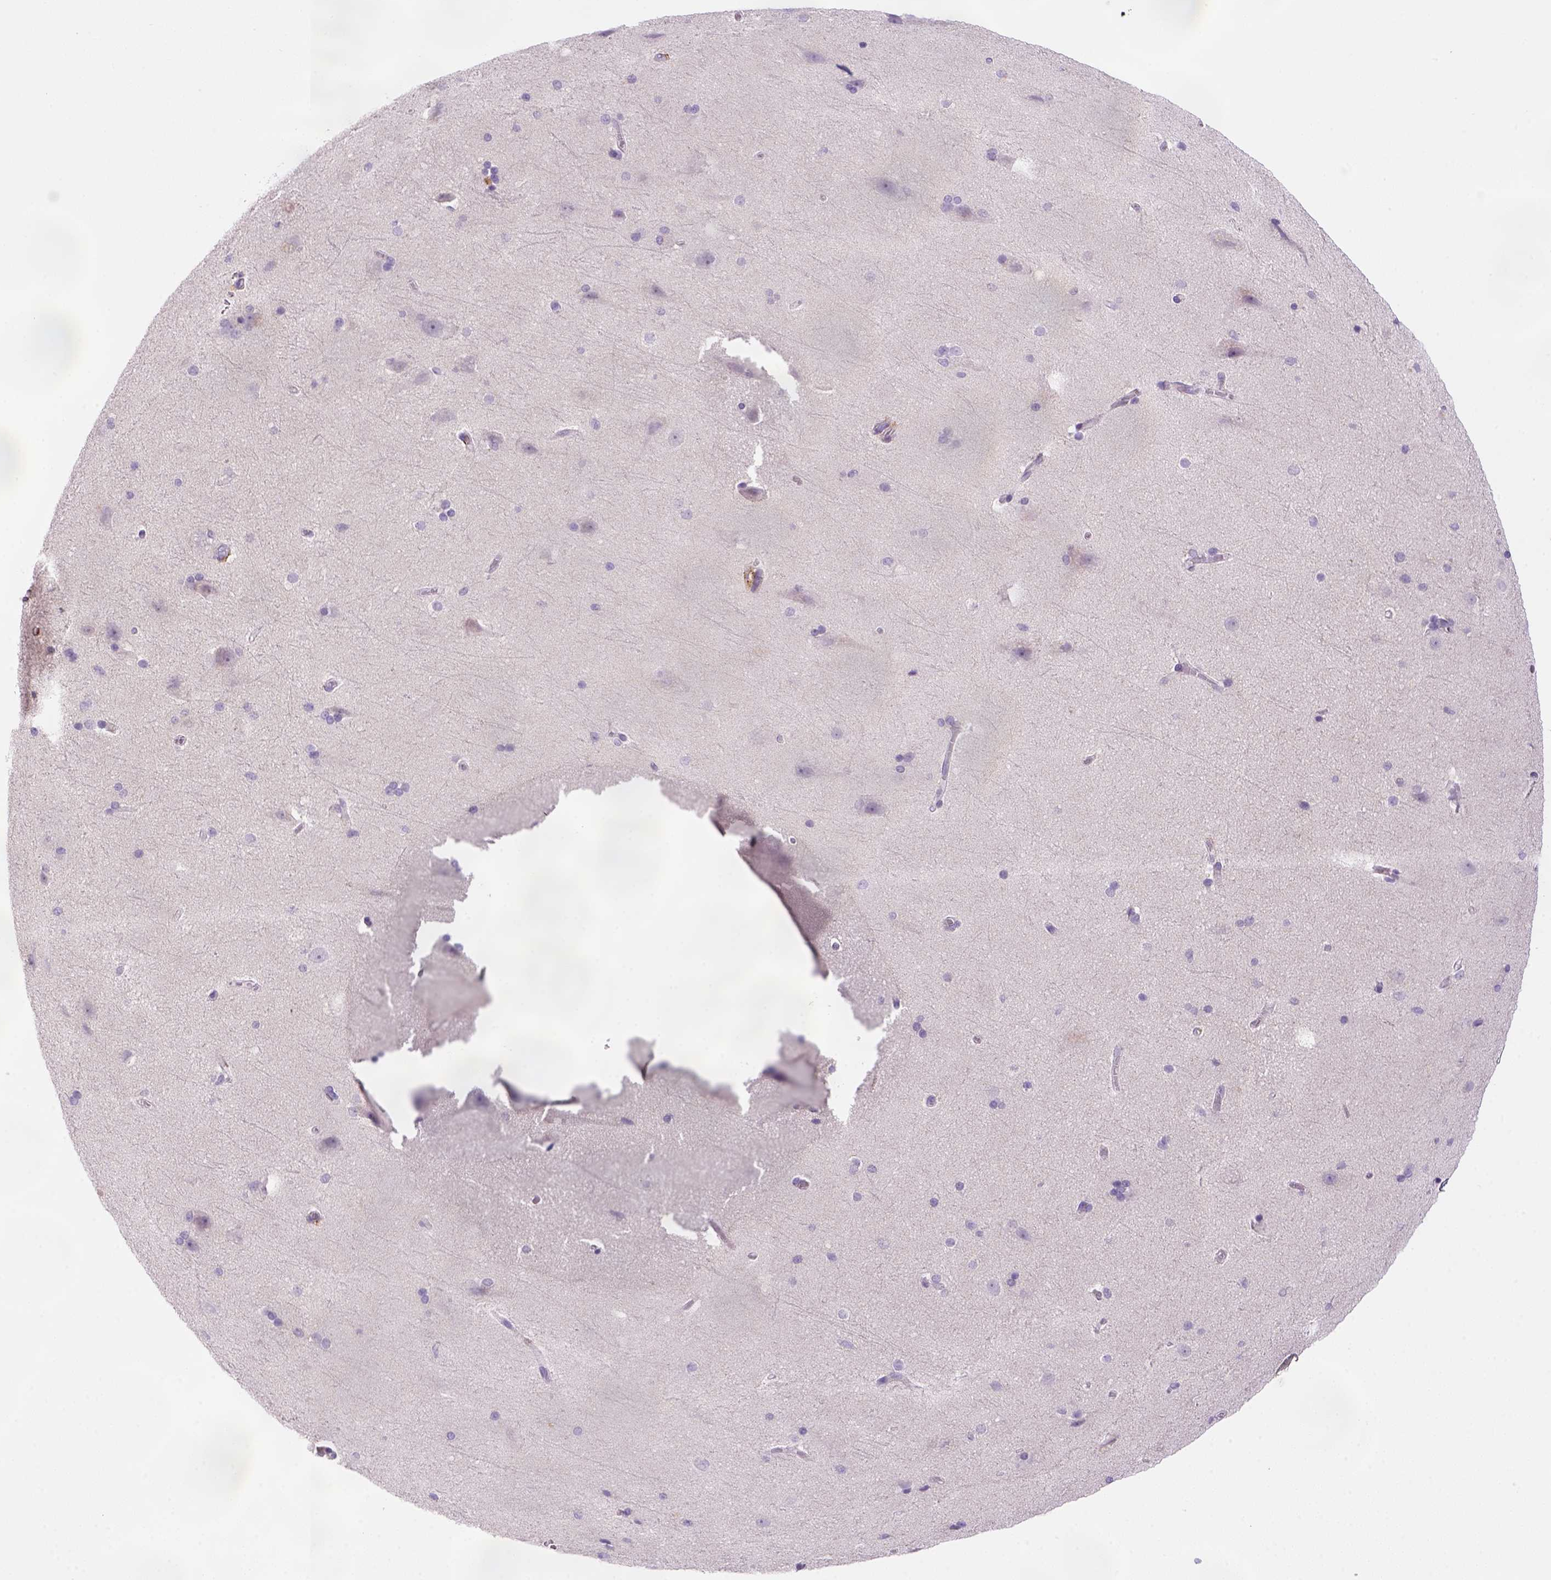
{"staining": {"intensity": "negative", "quantity": "none", "location": "none"}, "tissue": "hippocampus", "cell_type": "Glial cells", "image_type": "normal", "snomed": [{"axis": "morphology", "description": "Normal tissue, NOS"}, {"axis": "topography", "description": "Cerebral cortex"}, {"axis": "topography", "description": "Hippocampus"}], "caption": "DAB (3,3'-diaminobenzidine) immunohistochemical staining of benign hippocampus demonstrates no significant positivity in glial cells.", "gene": "CD14", "patient": {"sex": "female", "age": 19}}